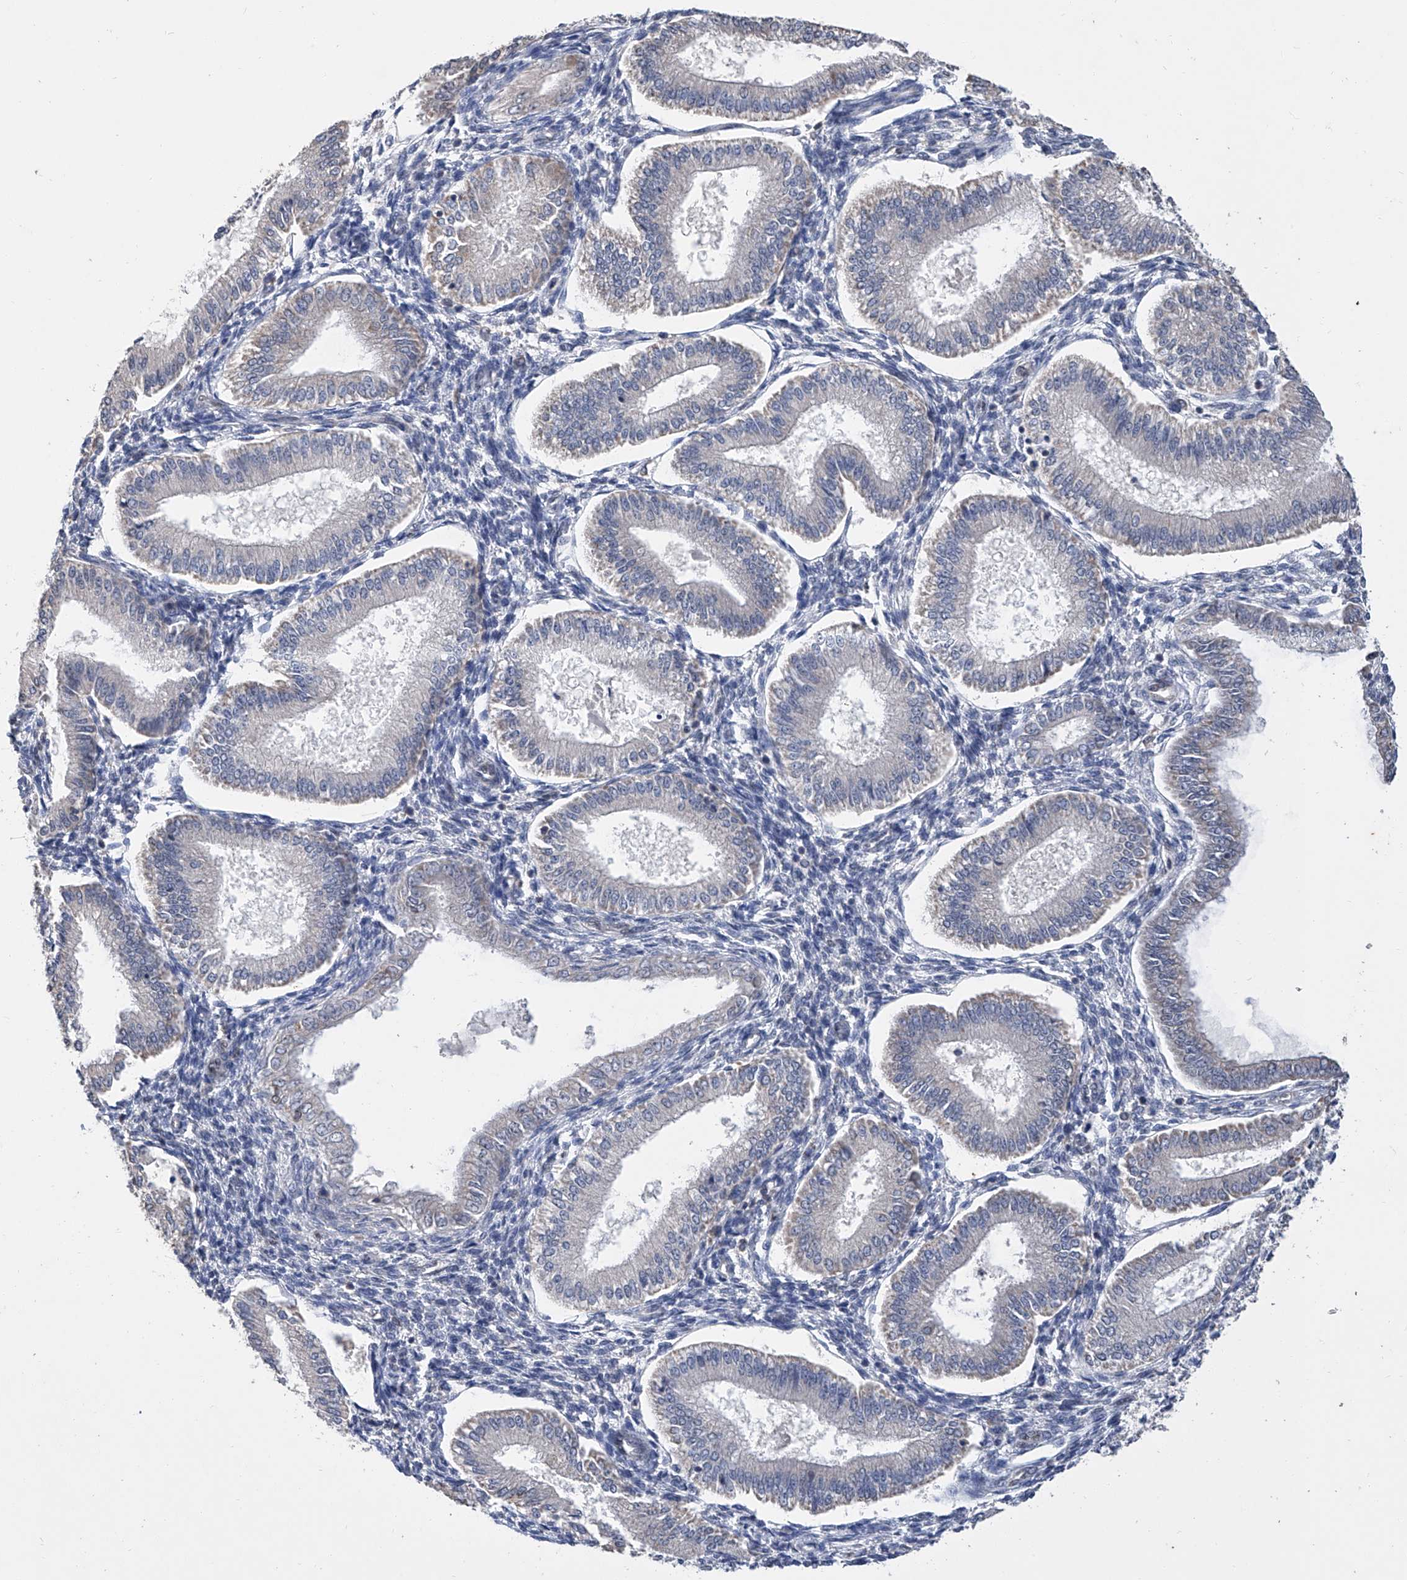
{"staining": {"intensity": "negative", "quantity": "none", "location": "none"}, "tissue": "endometrium", "cell_type": "Cells in endometrial stroma", "image_type": "normal", "snomed": [{"axis": "morphology", "description": "Normal tissue, NOS"}, {"axis": "topography", "description": "Endometrium"}], "caption": "Immunohistochemical staining of benign human endometrium reveals no significant expression in cells in endometrial stroma.", "gene": "GPT", "patient": {"sex": "female", "age": 39}}